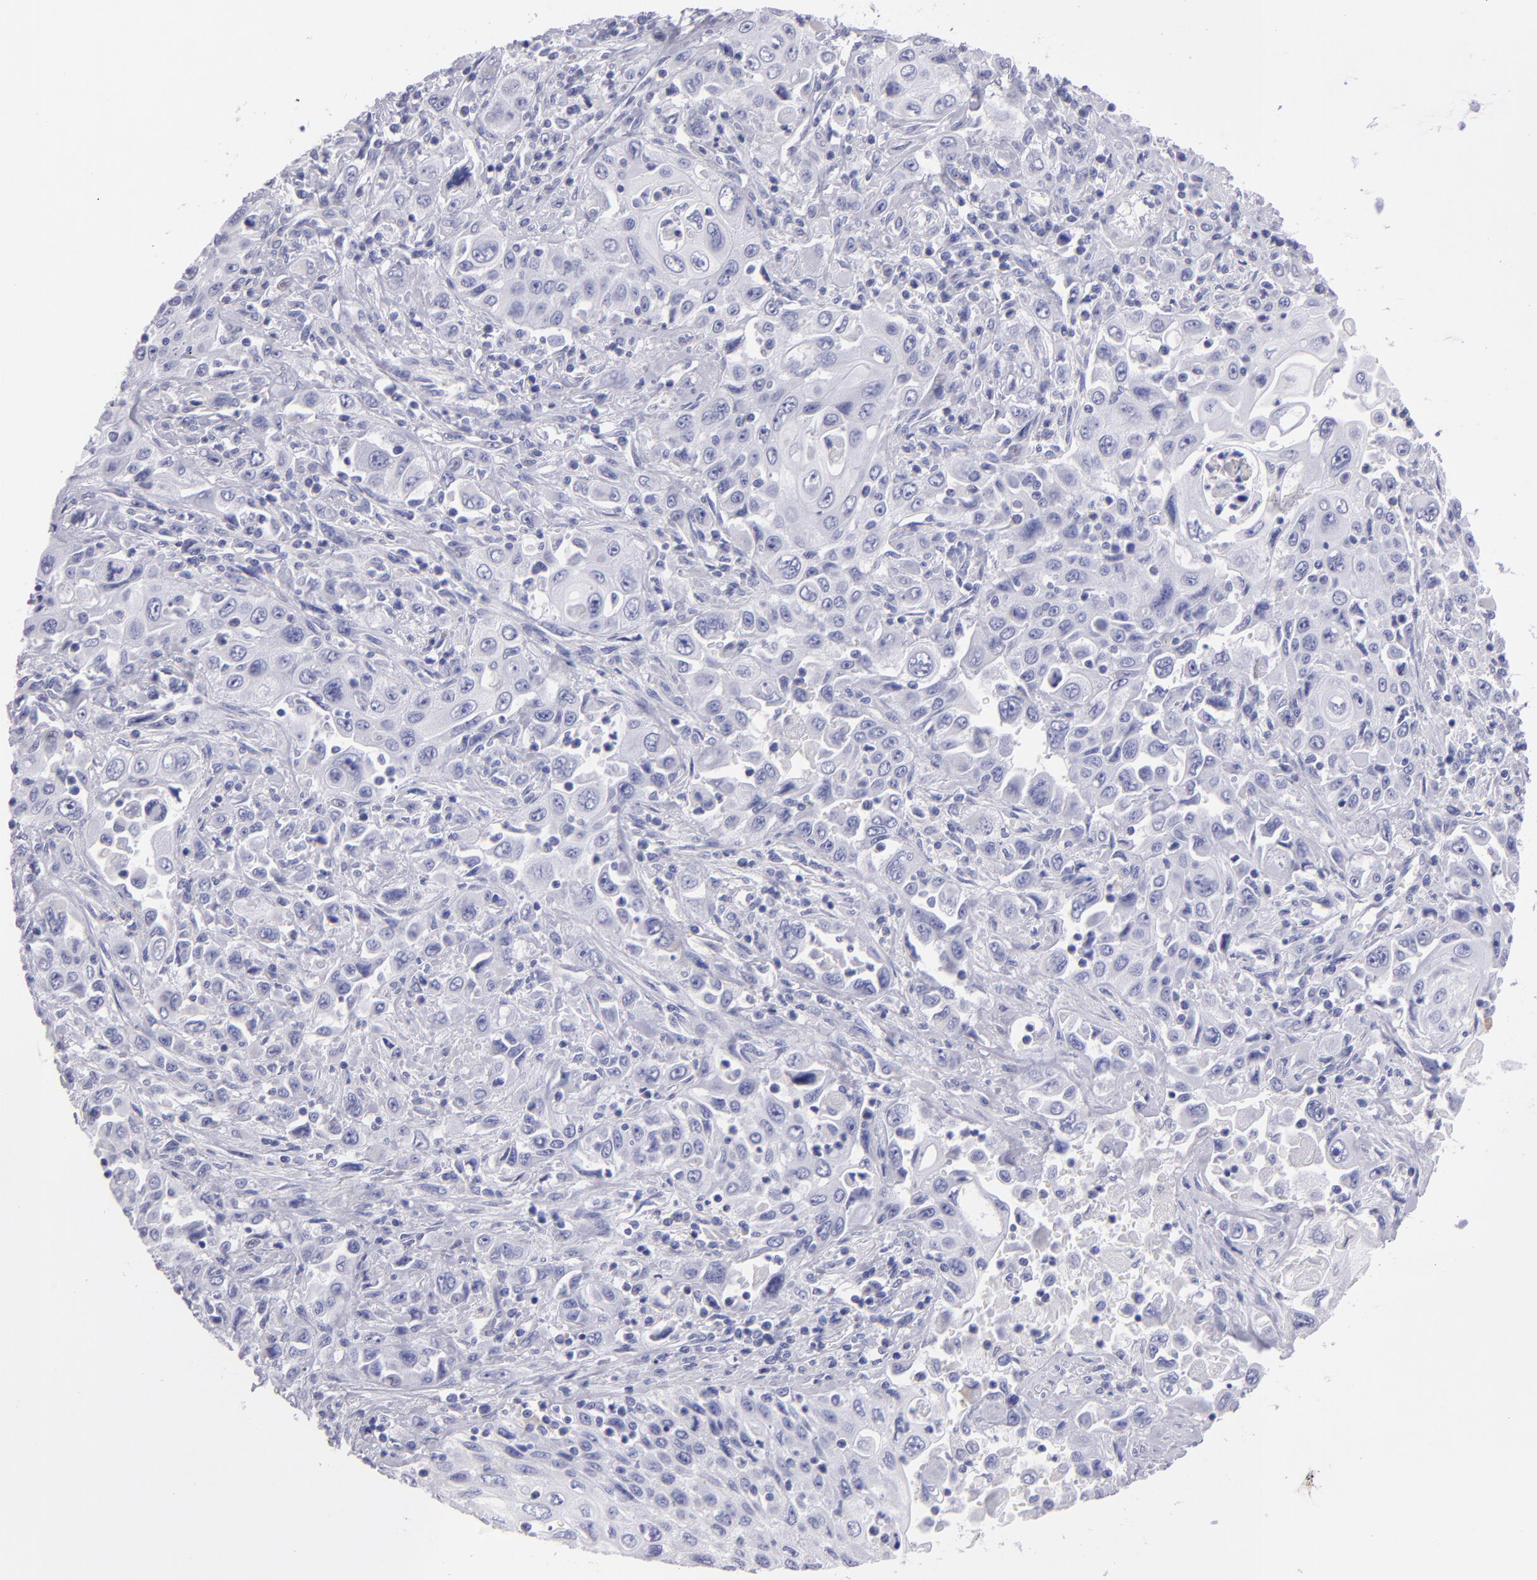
{"staining": {"intensity": "negative", "quantity": "none", "location": "none"}, "tissue": "pancreatic cancer", "cell_type": "Tumor cells", "image_type": "cancer", "snomed": [{"axis": "morphology", "description": "Adenocarcinoma, NOS"}, {"axis": "topography", "description": "Pancreas"}], "caption": "The histopathology image reveals no staining of tumor cells in pancreatic cancer (adenocarcinoma).", "gene": "TG", "patient": {"sex": "male", "age": 70}}